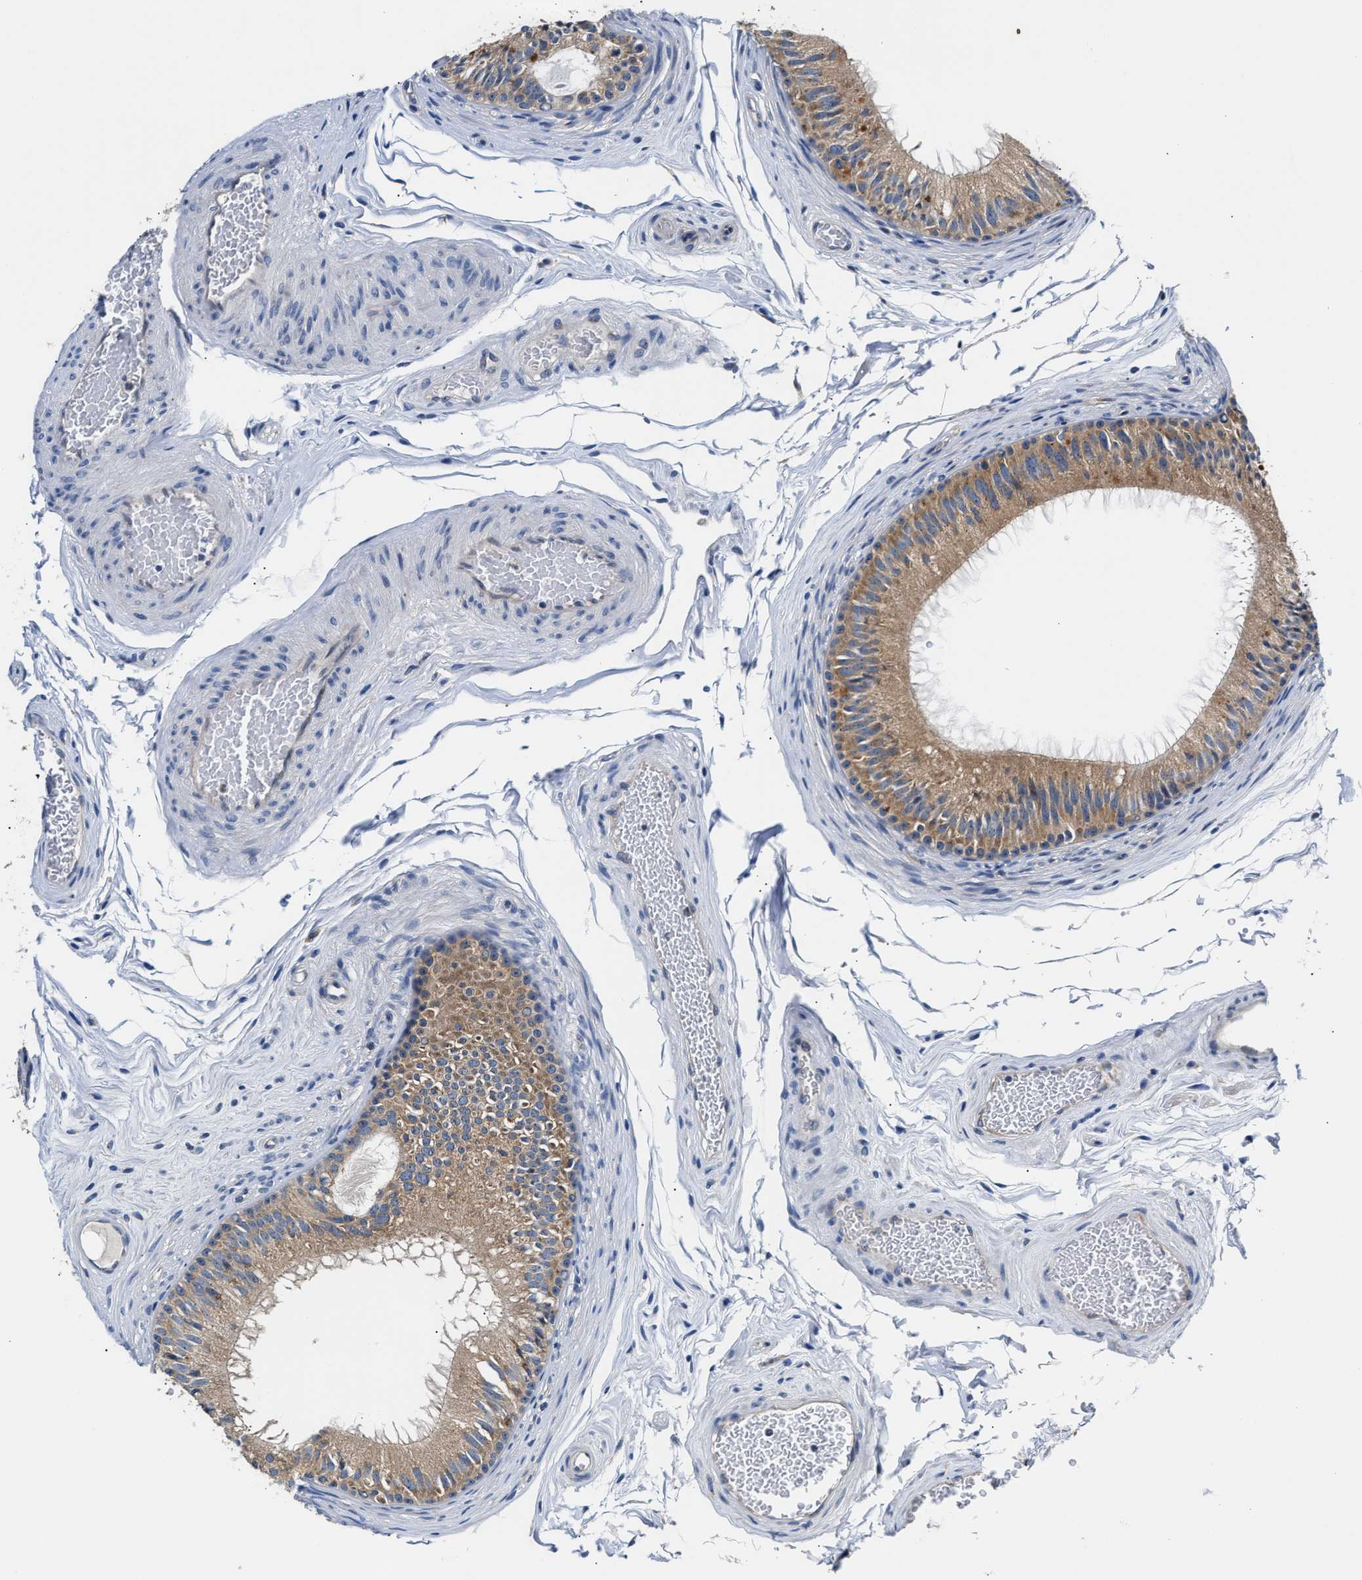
{"staining": {"intensity": "moderate", "quantity": ">75%", "location": "cytoplasmic/membranous"}, "tissue": "epididymis", "cell_type": "Glandular cells", "image_type": "normal", "snomed": [{"axis": "morphology", "description": "Normal tissue, NOS"}, {"axis": "topography", "description": "Testis"}, {"axis": "topography", "description": "Epididymis"}], "caption": "Immunohistochemical staining of benign human epididymis demonstrates medium levels of moderate cytoplasmic/membranous expression in about >75% of glandular cells.", "gene": "FAM185A", "patient": {"sex": "male", "age": 36}}